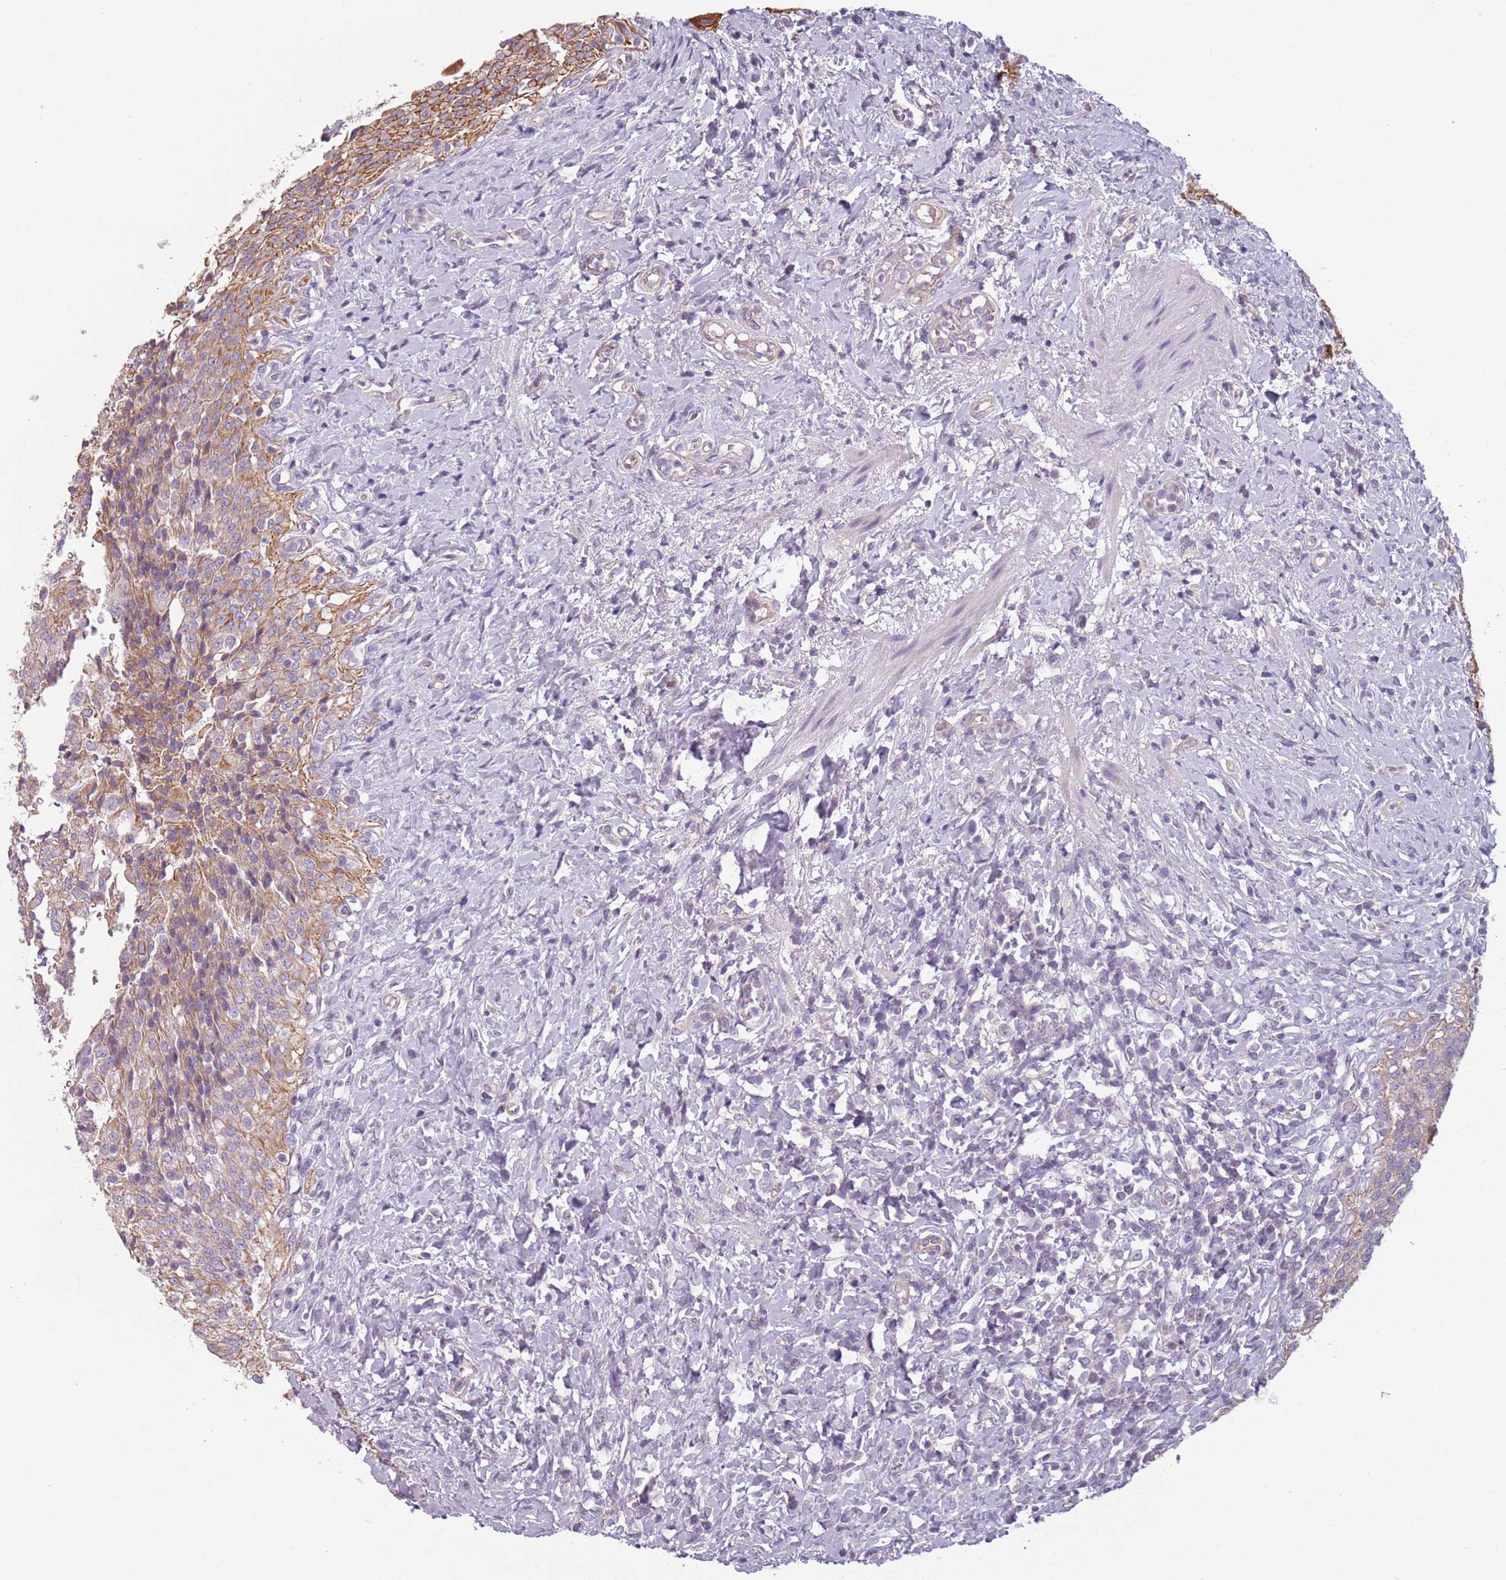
{"staining": {"intensity": "moderate", "quantity": "25%-75%", "location": "cytoplasmic/membranous"}, "tissue": "urinary bladder", "cell_type": "Urothelial cells", "image_type": "normal", "snomed": [{"axis": "morphology", "description": "Normal tissue, NOS"}, {"axis": "morphology", "description": "Inflammation, NOS"}, {"axis": "topography", "description": "Urinary bladder"}], "caption": "Approximately 25%-75% of urothelial cells in normal human urinary bladder reveal moderate cytoplasmic/membranous protein staining as visualized by brown immunohistochemical staining.", "gene": "TLCD2", "patient": {"sex": "male", "age": 64}}